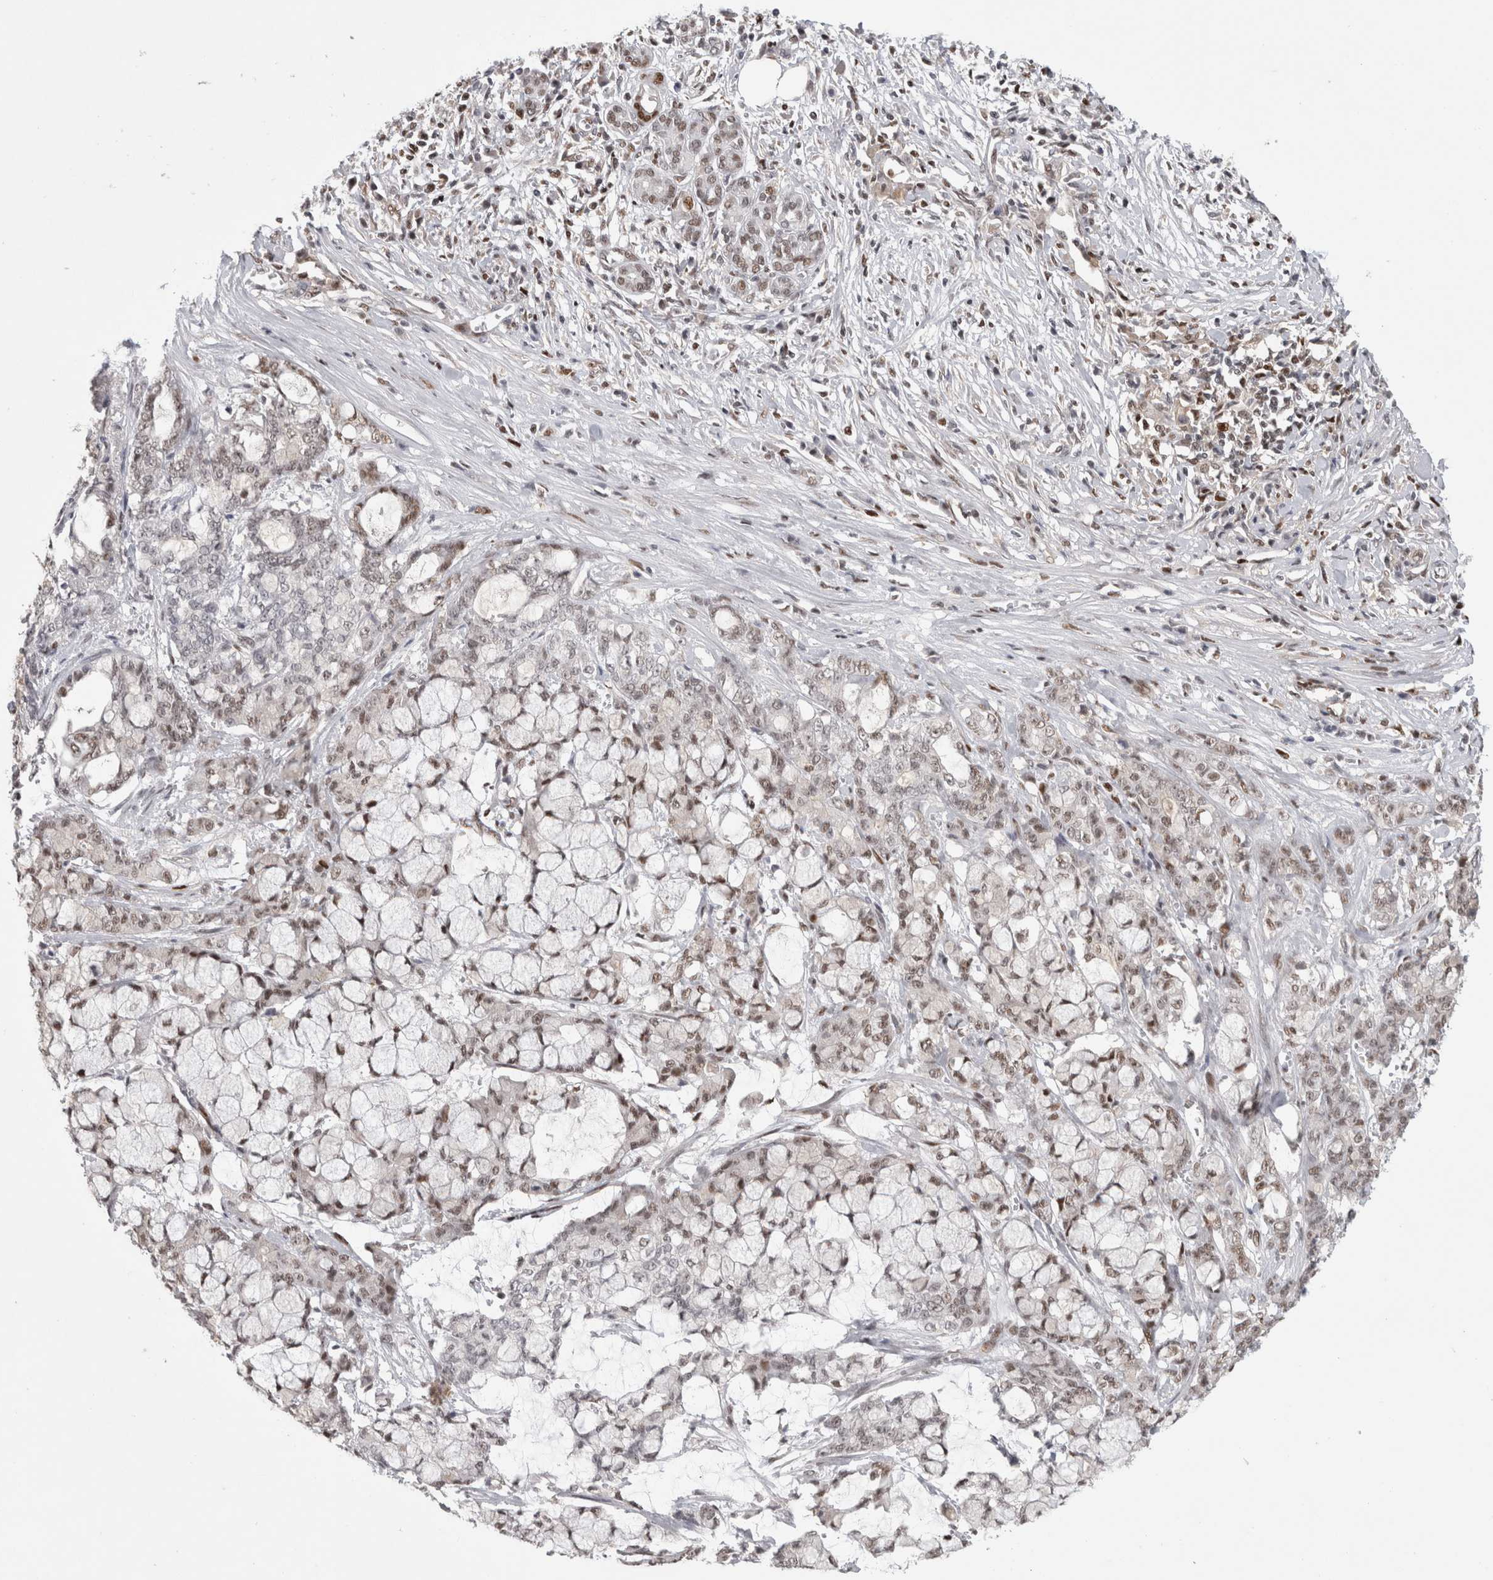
{"staining": {"intensity": "weak", "quantity": "25%-75%", "location": "nuclear"}, "tissue": "pancreatic cancer", "cell_type": "Tumor cells", "image_type": "cancer", "snomed": [{"axis": "morphology", "description": "Adenocarcinoma, NOS"}, {"axis": "topography", "description": "Pancreas"}], "caption": "Weak nuclear positivity is seen in about 25%-75% of tumor cells in pancreatic cancer (adenocarcinoma). The staining was performed using DAB (3,3'-diaminobenzidine) to visualize the protein expression in brown, while the nuclei were stained in blue with hematoxylin (Magnification: 20x).", "gene": "SRARP", "patient": {"sex": "female", "age": 73}}